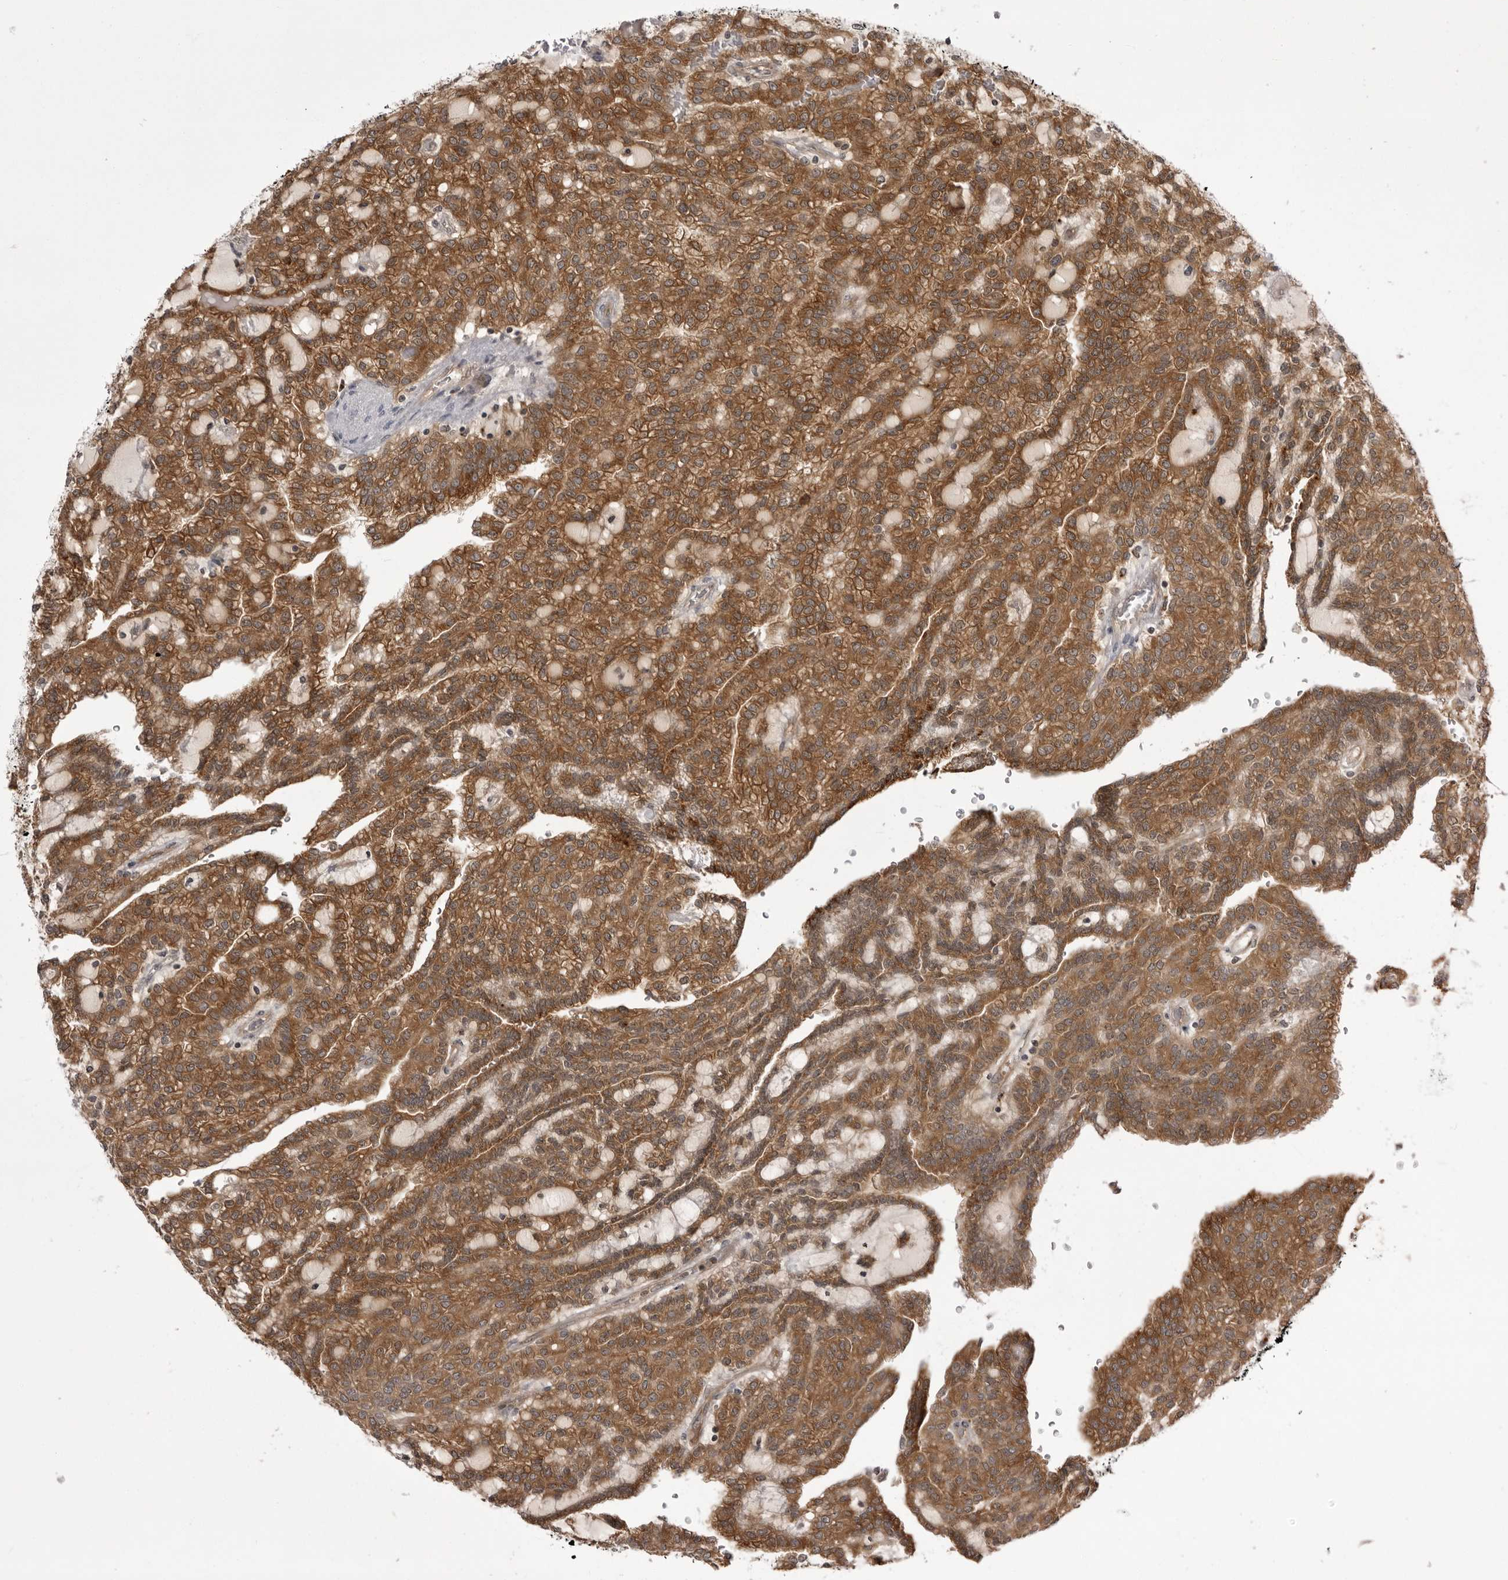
{"staining": {"intensity": "moderate", "quantity": ">75%", "location": "cytoplasmic/membranous"}, "tissue": "renal cancer", "cell_type": "Tumor cells", "image_type": "cancer", "snomed": [{"axis": "morphology", "description": "Adenocarcinoma, NOS"}, {"axis": "topography", "description": "Kidney"}], "caption": "A brown stain labels moderate cytoplasmic/membranous expression of a protein in human renal cancer tumor cells.", "gene": "USP43", "patient": {"sex": "male", "age": 63}}